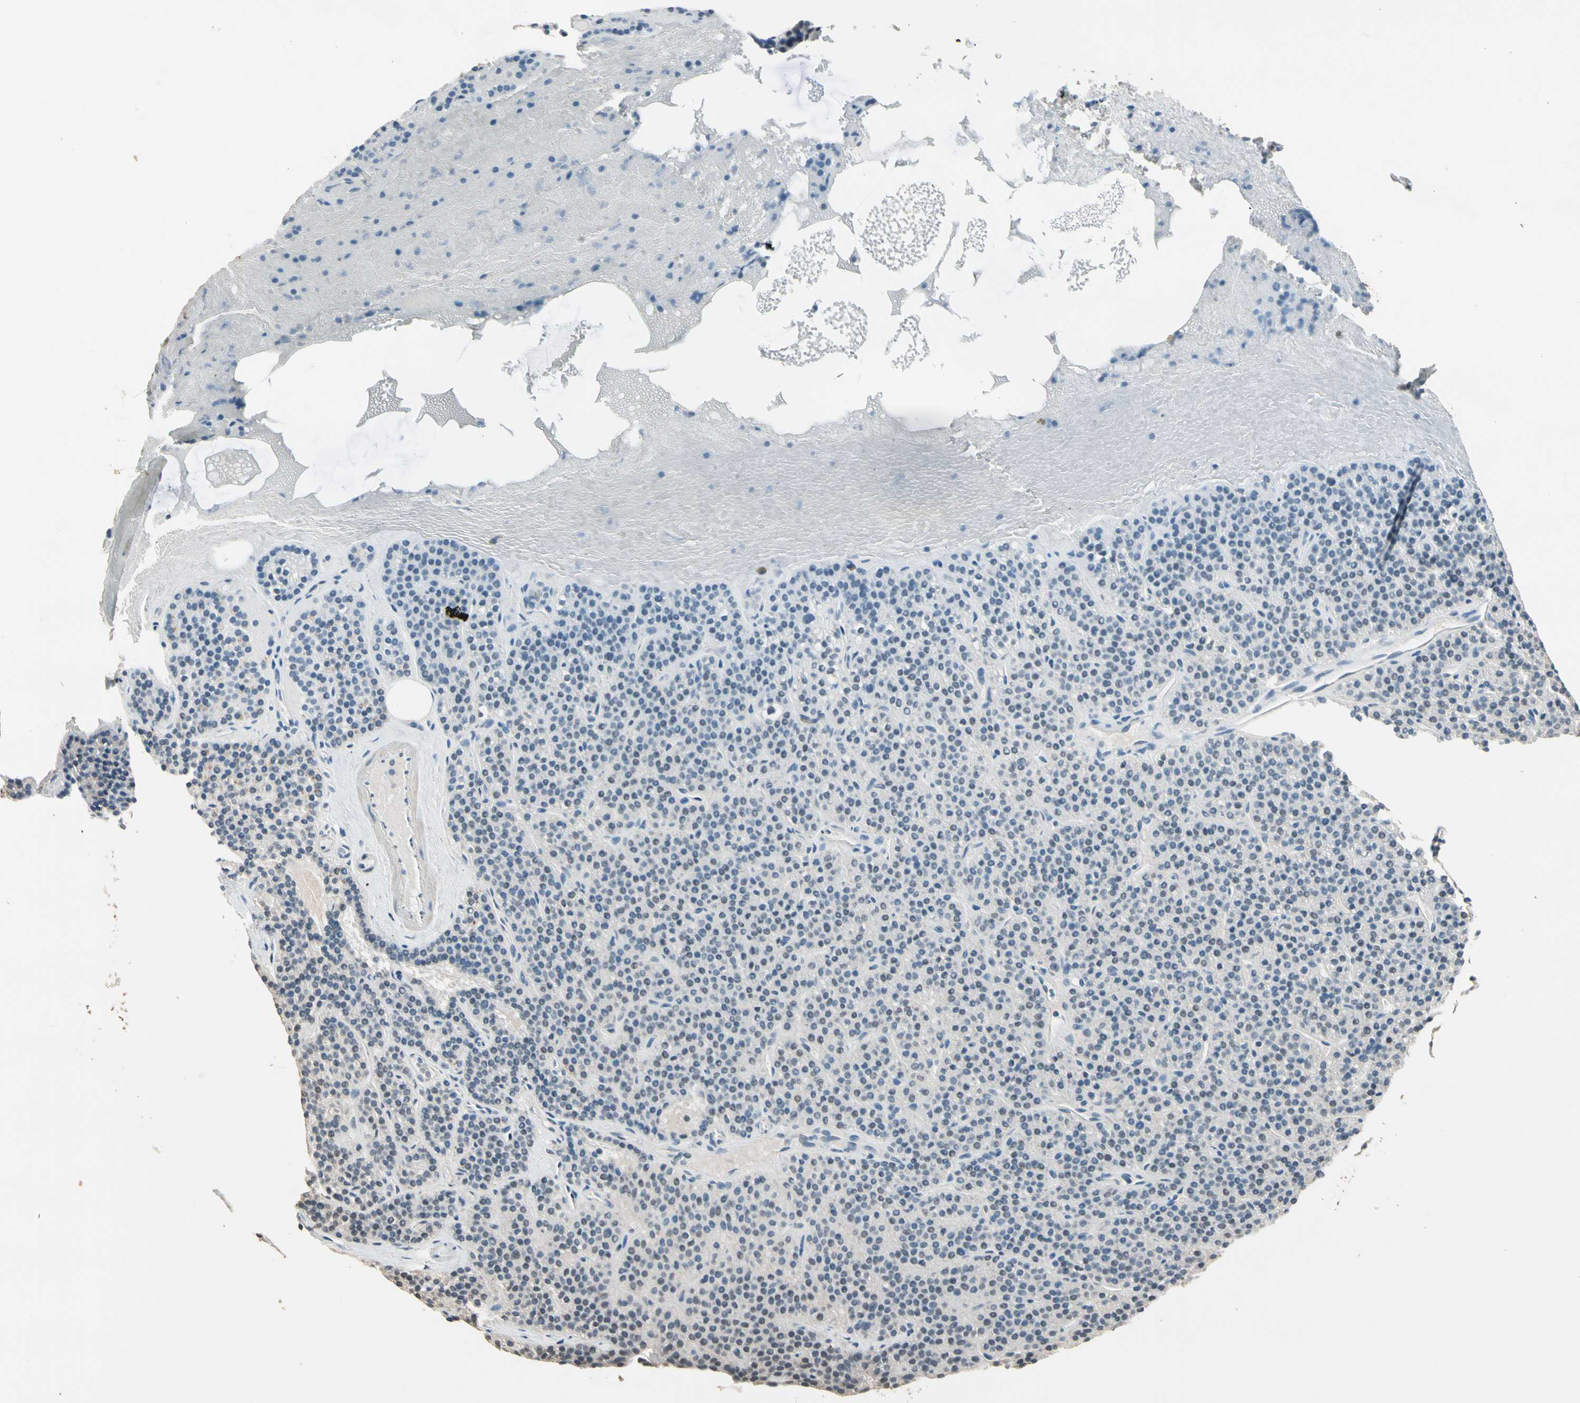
{"staining": {"intensity": "weak", "quantity": "<25%", "location": "cytoplasmic/membranous,nuclear"}, "tissue": "parathyroid gland", "cell_type": "Glandular cells", "image_type": "normal", "snomed": [{"axis": "morphology", "description": "Normal tissue, NOS"}, {"axis": "topography", "description": "Parathyroid gland"}], "caption": "Immunohistochemistry photomicrograph of benign parathyroid gland: parathyroid gland stained with DAB demonstrates no significant protein positivity in glandular cells. The staining was performed using DAB (3,3'-diaminobenzidine) to visualize the protein expression in brown, while the nuclei were stained in blue with hematoxylin (Magnification: 20x).", "gene": "MAP3K7", "patient": {"sex": "female", "age": 29}}